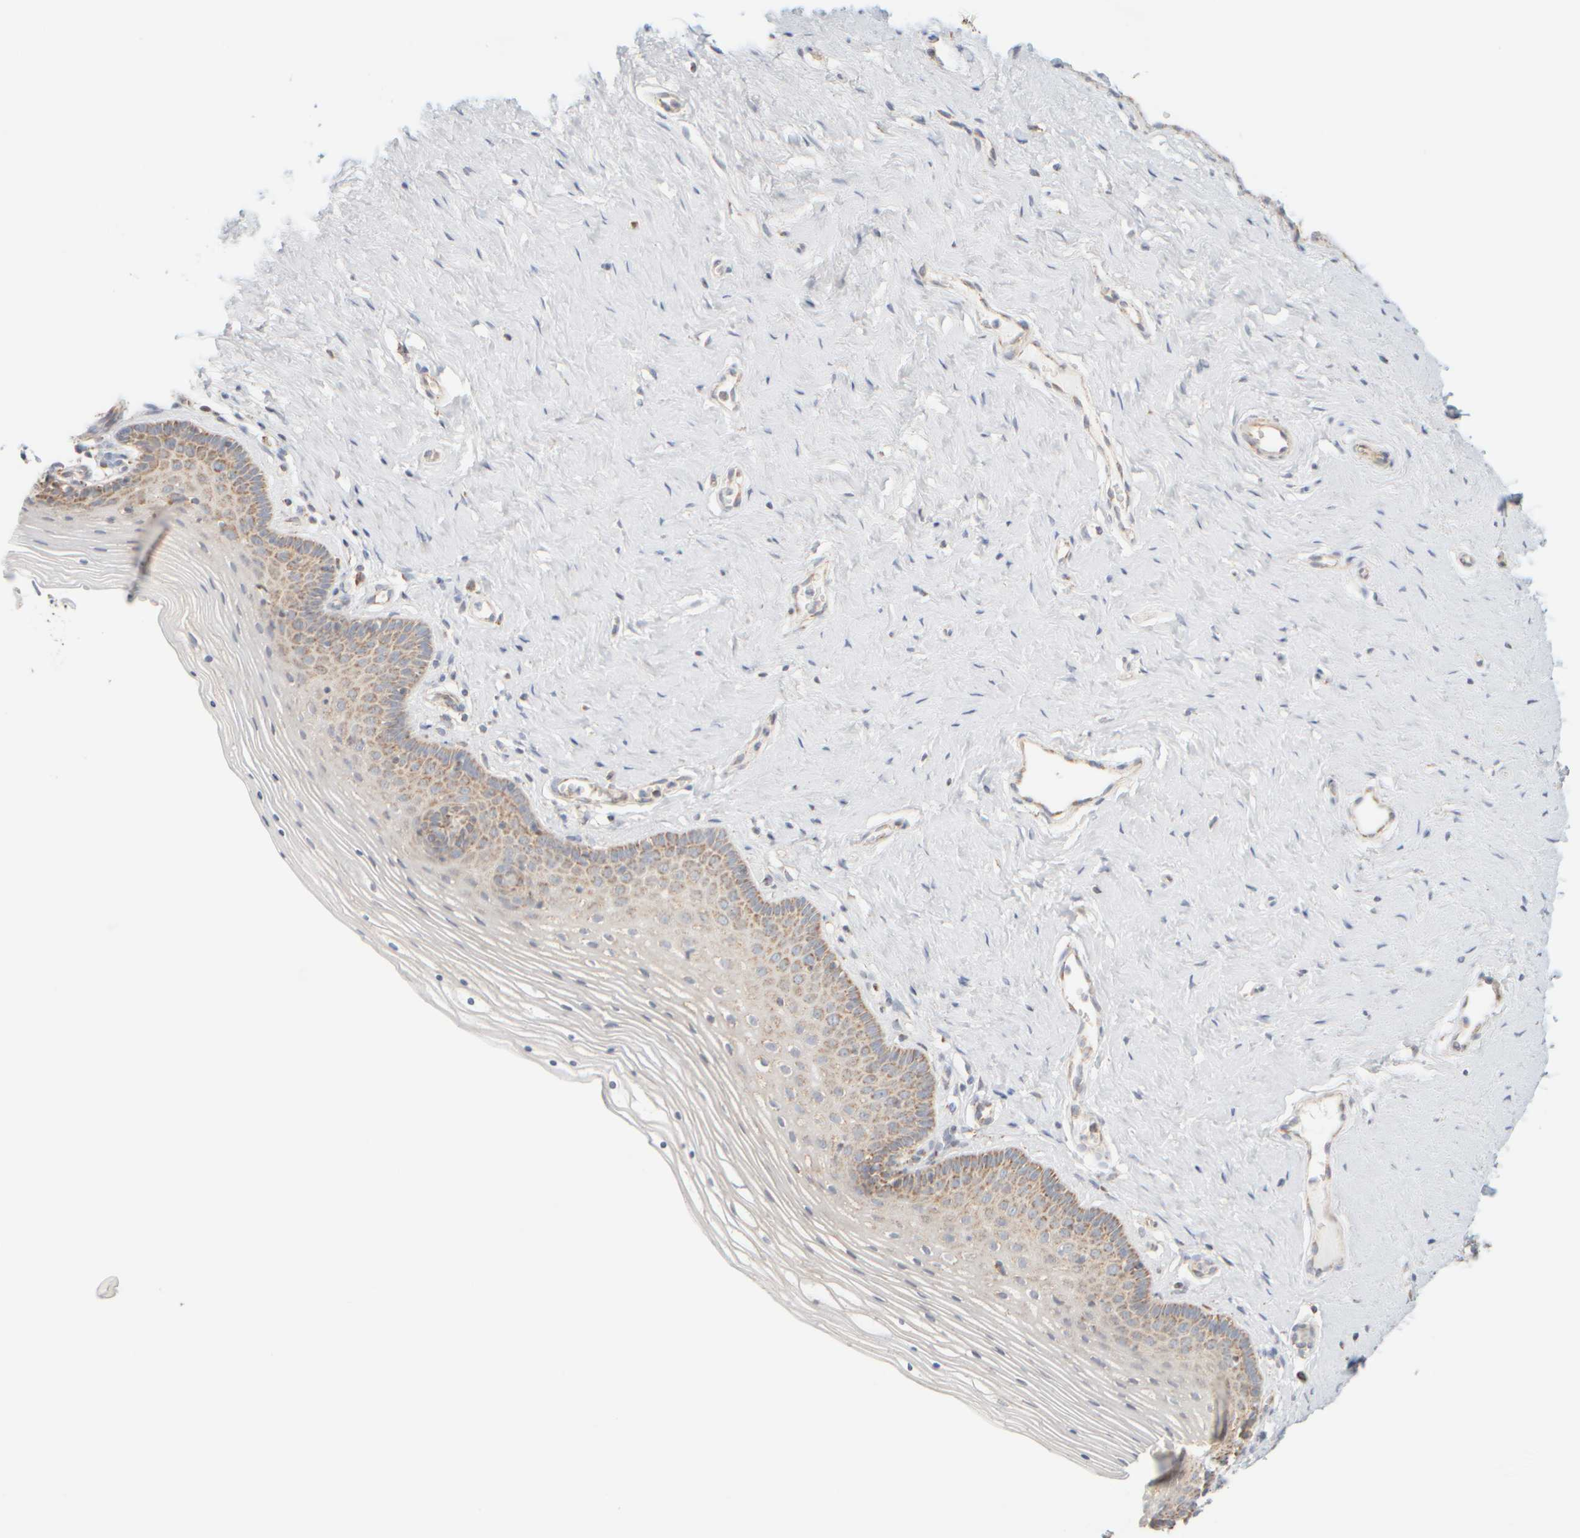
{"staining": {"intensity": "weak", "quantity": "25%-75%", "location": "cytoplasmic/membranous"}, "tissue": "vagina", "cell_type": "Squamous epithelial cells", "image_type": "normal", "snomed": [{"axis": "morphology", "description": "Normal tissue, NOS"}, {"axis": "topography", "description": "Vagina"}], "caption": "Immunohistochemistry histopathology image of normal vagina stained for a protein (brown), which reveals low levels of weak cytoplasmic/membranous staining in about 25%-75% of squamous epithelial cells.", "gene": "APBB2", "patient": {"sex": "female", "age": 32}}